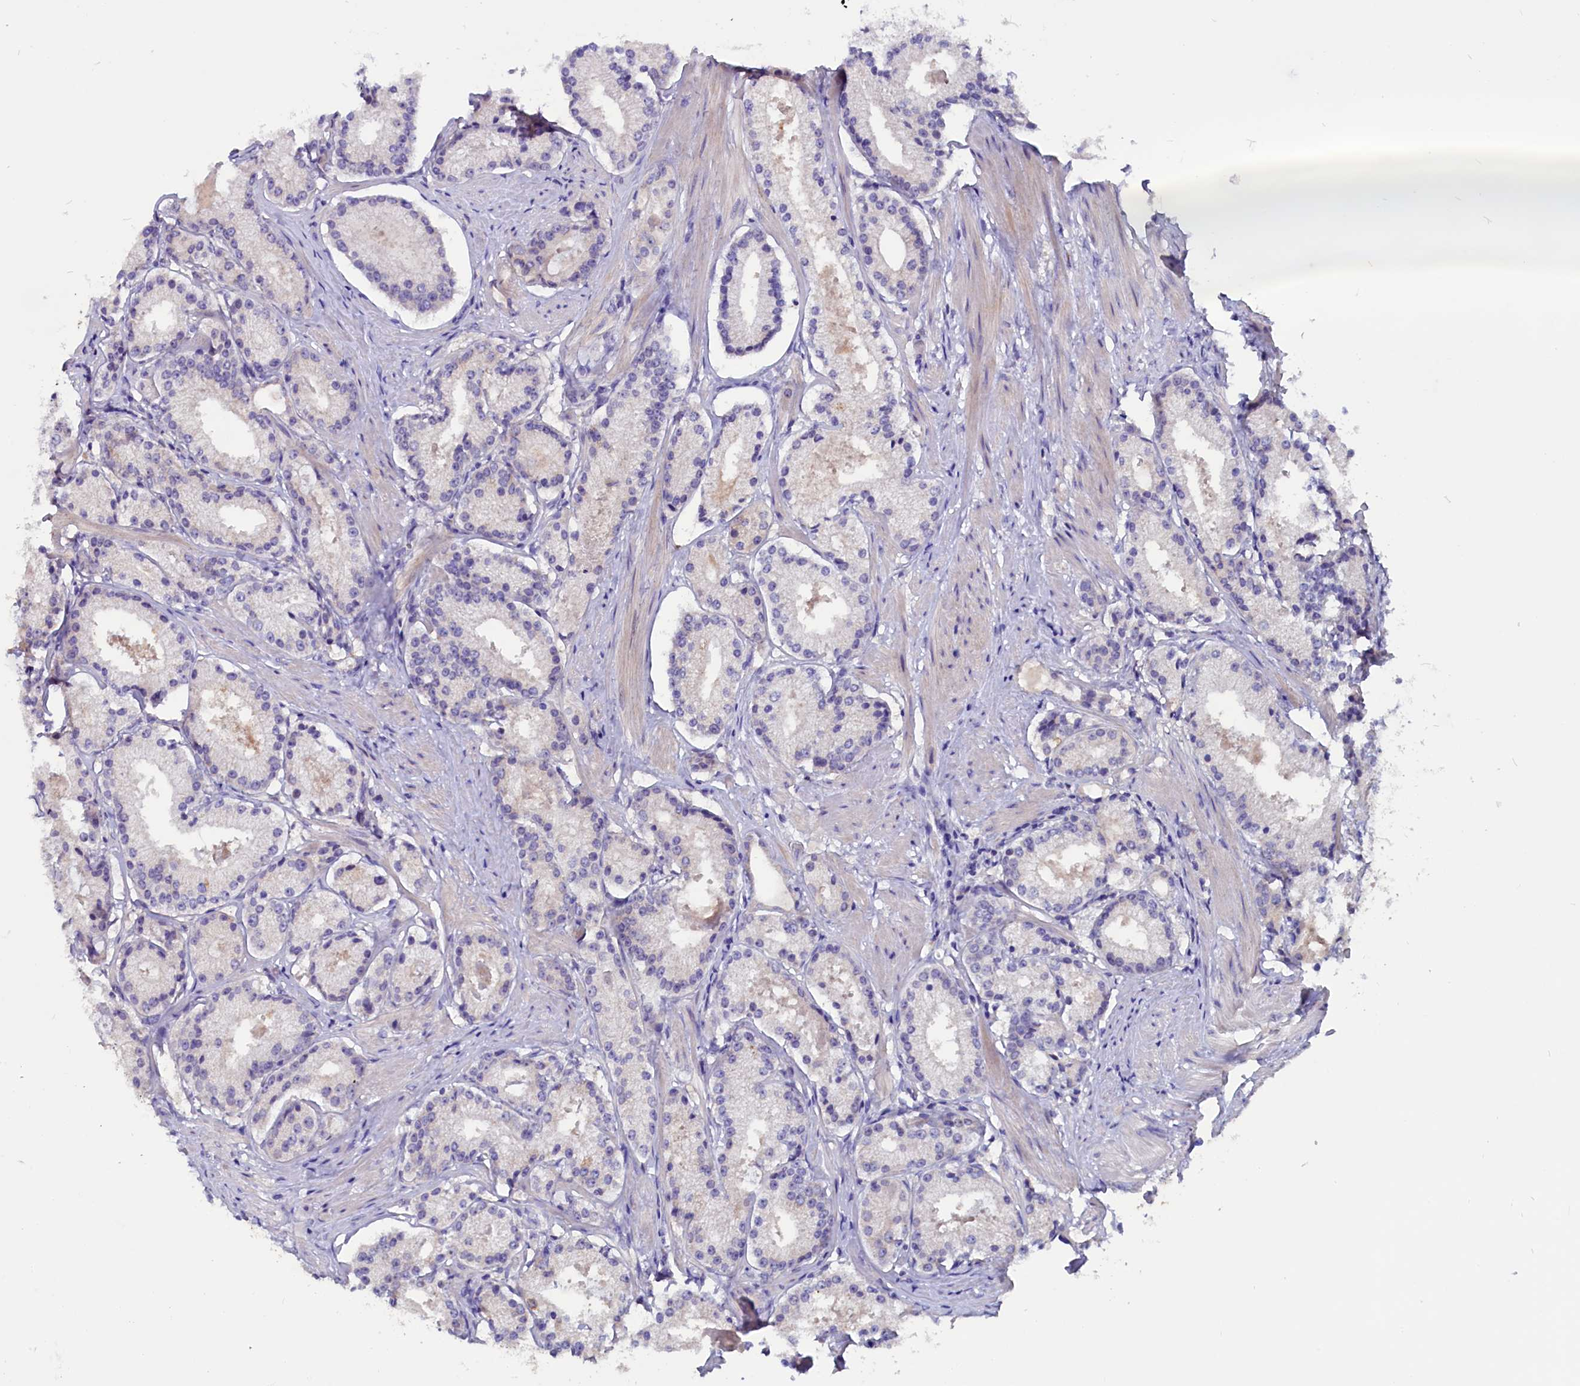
{"staining": {"intensity": "negative", "quantity": "none", "location": "none"}, "tissue": "prostate cancer", "cell_type": "Tumor cells", "image_type": "cancer", "snomed": [{"axis": "morphology", "description": "Adenocarcinoma, Low grade"}, {"axis": "topography", "description": "Prostate"}], "caption": "A micrograph of prostate cancer (low-grade adenocarcinoma) stained for a protein reveals no brown staining in tumor cells.", "gene": "CCBE1", "patient": {"sex": "male", "age": 57}}